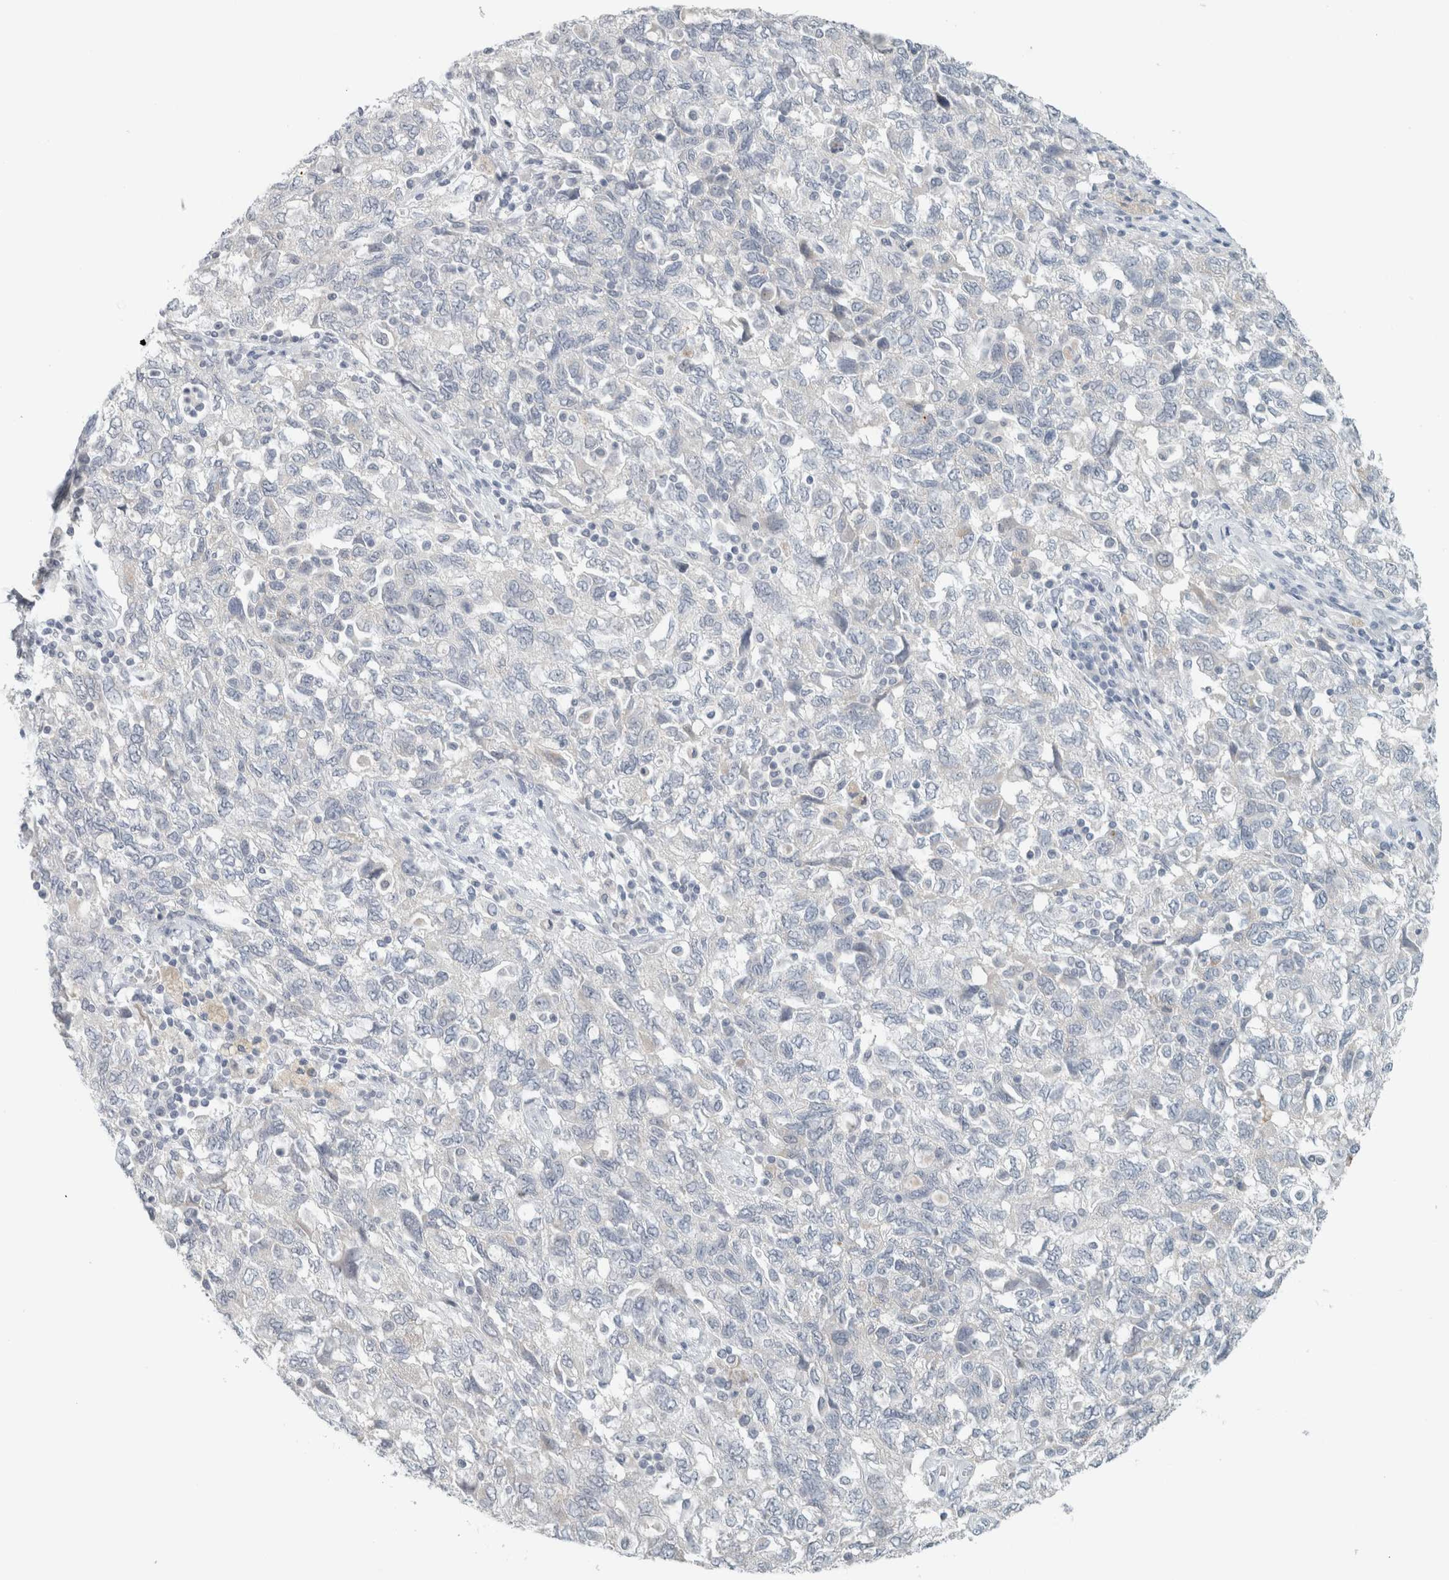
{"staining": {"intensity": "negative", "quantity": "none", "location": "none"}, "tissue": "ovarian cancer", "cell_type": "Tumor cells", "image_type": "cancer", "snomed": [{"axis": "morphology", "description": "Carcinoma, NOS"}, {"axis": "morphology", "description": "Cystadenocarcinoma, serous, NOS"}, {"axis": "topography", "description": "Ovary"}], "caption": "An immunohistochemistry (IHC) image of ovarian cancer (serous cystadenocarcinoma) is shown. There is no staining in tumor cells of ovarian cancer (serous cystadenocarcinoma).", "gene": "TRIT1", "patient": {"sex": "female", "age": 69}}